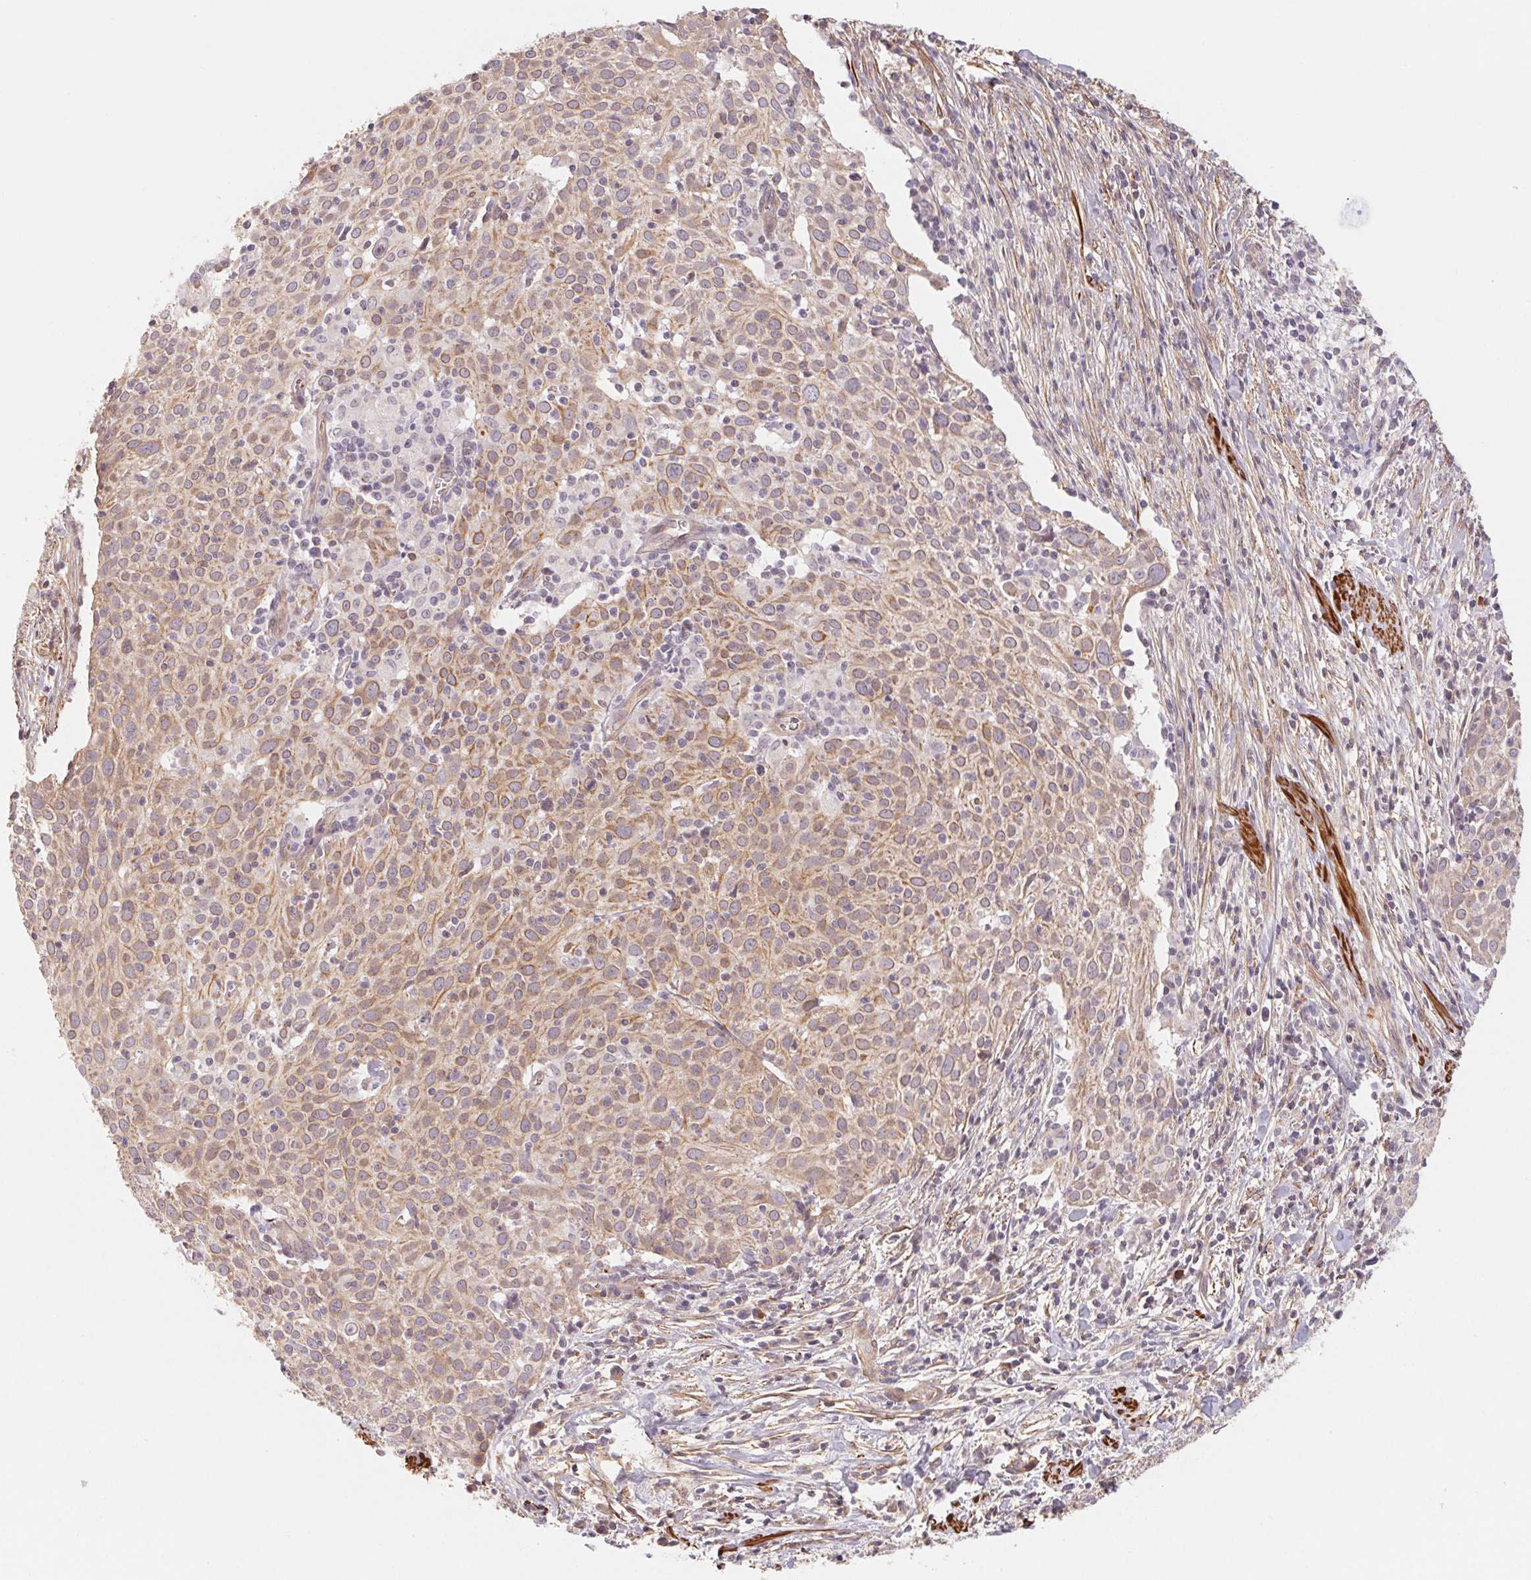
{"staining": {"intensity": "moderate", "quantity": ">75%", "location": "cytoplasmic/membranous"}, "tissue": "cervical cancer", "cell_type": "Tumor cells", "image_type": "cancer", "snomed": [{"axis": "morphology", "description": "Squamous cell carcinoma, NOS"}, {"axis": "topography", "description": "Cervix"}], "caption": "The histopathology image reveals a brown stain indicating the presence of a protein in the cytoplasmic/membranous of tumor cells in cervical cancer.", "gene": "CCDC112", "patient": {"sex": "female", "age": 39}}